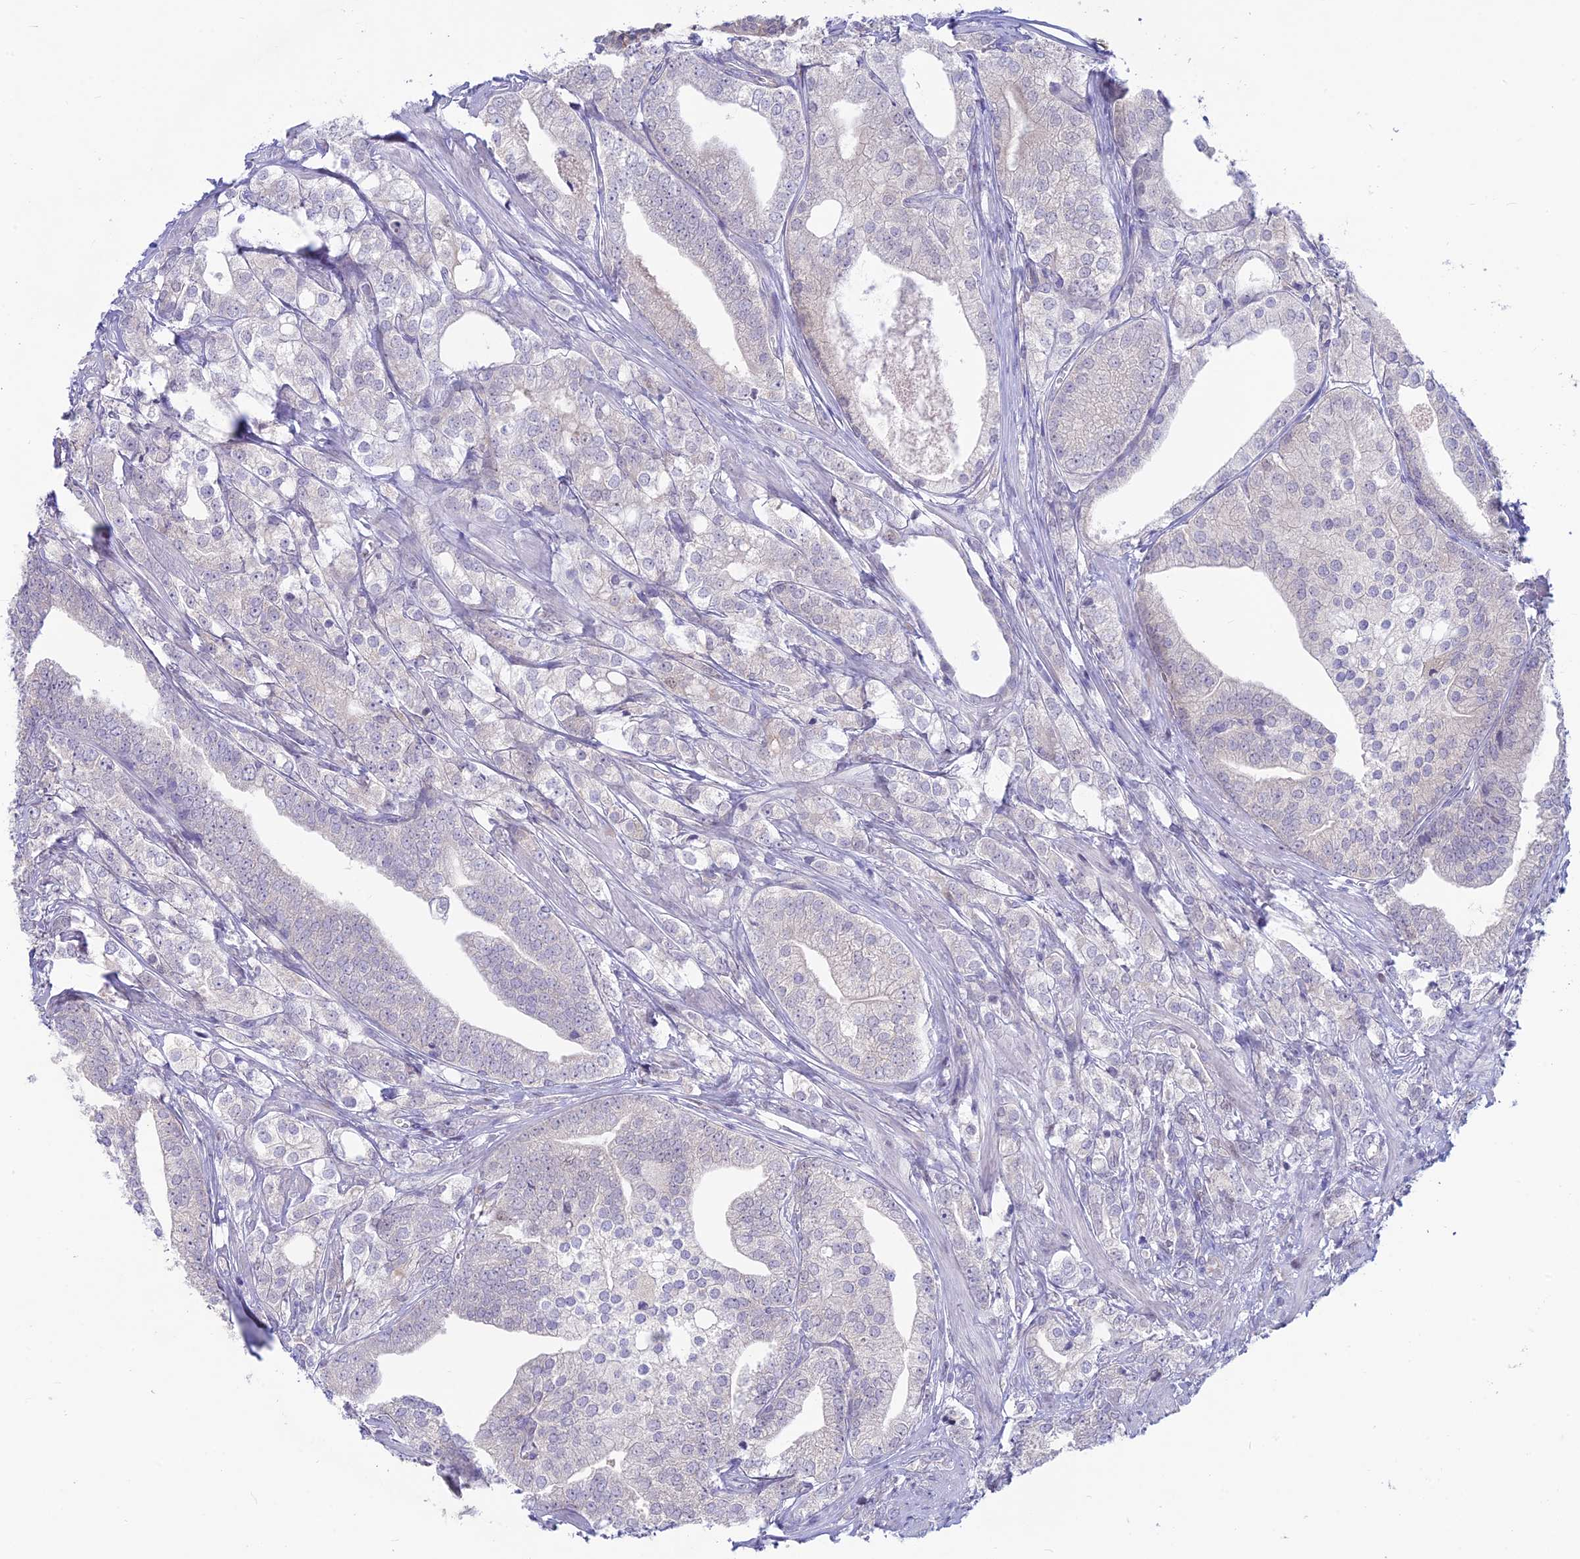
{"staining": {"intensity": "negative", "quantity": "none", "location": "none"}, "tissue": "prostate cancer", "cell_type": "Tumor cells", "image_type": "cancer", "snomed": [{"axis": "morphology", "description": "Adenocarcinoma, High grade"}, {"axis": "topography", "description": "Prostate"}], "caption": "Tumor cells are negative for protein expression in human prostate cancer.", "gene": "SNTN", "patient": {"sex": "male", "age": 50}}